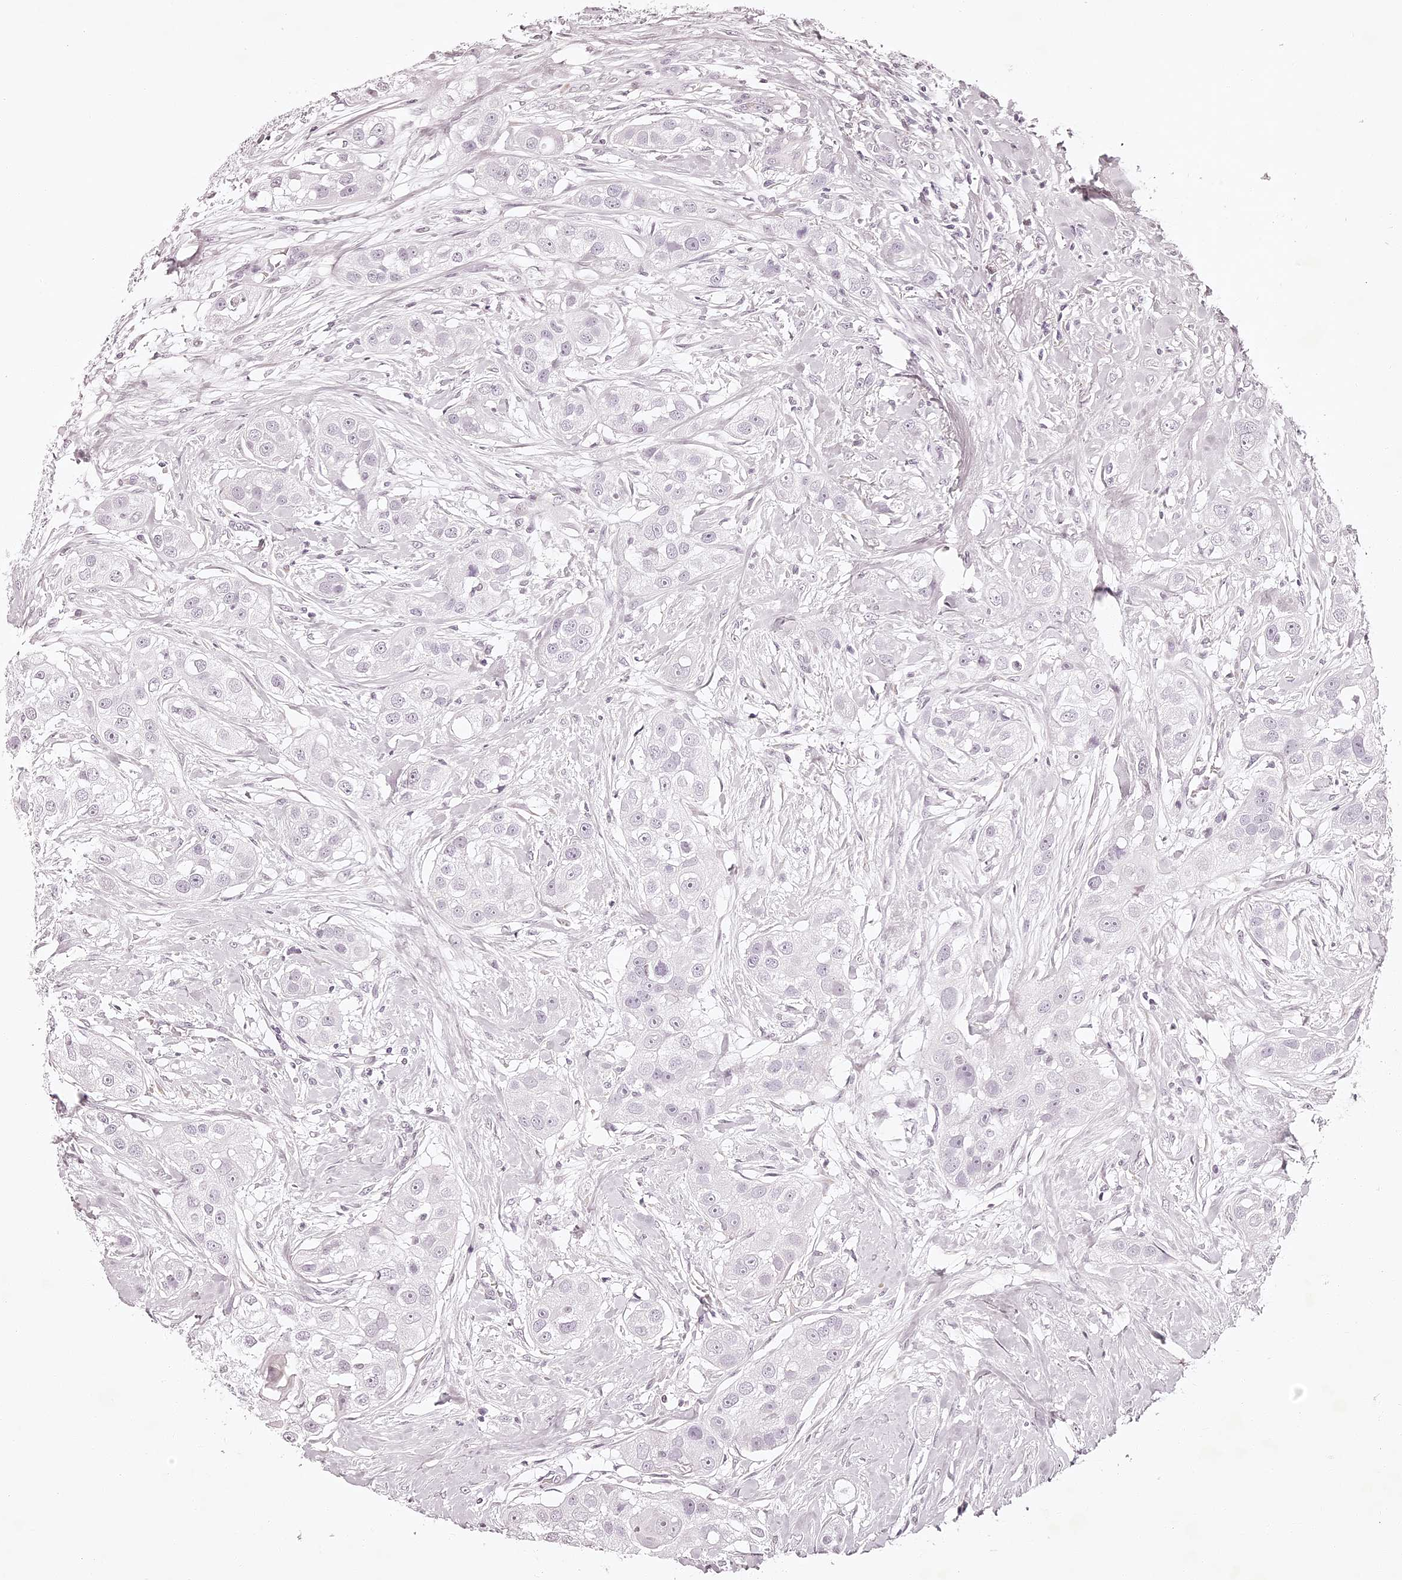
{"staining": {"intensity": "negative", "quantity": "none", "location": "none"}, "tissue": "head and neck cancer", "cell_type": "Tumor cells", "image_type": "cancer", "snomed": [{"axis": "morphology", "description": "Normal tissue, NOS"}, {"axis": "morphology", "description": "Squamous cell carcinoma, NOS"}, {"axis": "topography", "description": "Skeletal muscle"}, {"axis": "topography", "description": "Head-Neck"}], "caption": "Head and neck cancer (squamous cell carcinoma) stained for a protein using immunohistochemistry (IHC) exhibits no staining tumor cells.", "gene": "ELAPOR1", "patient": {"sex": "male", "age": 51}}